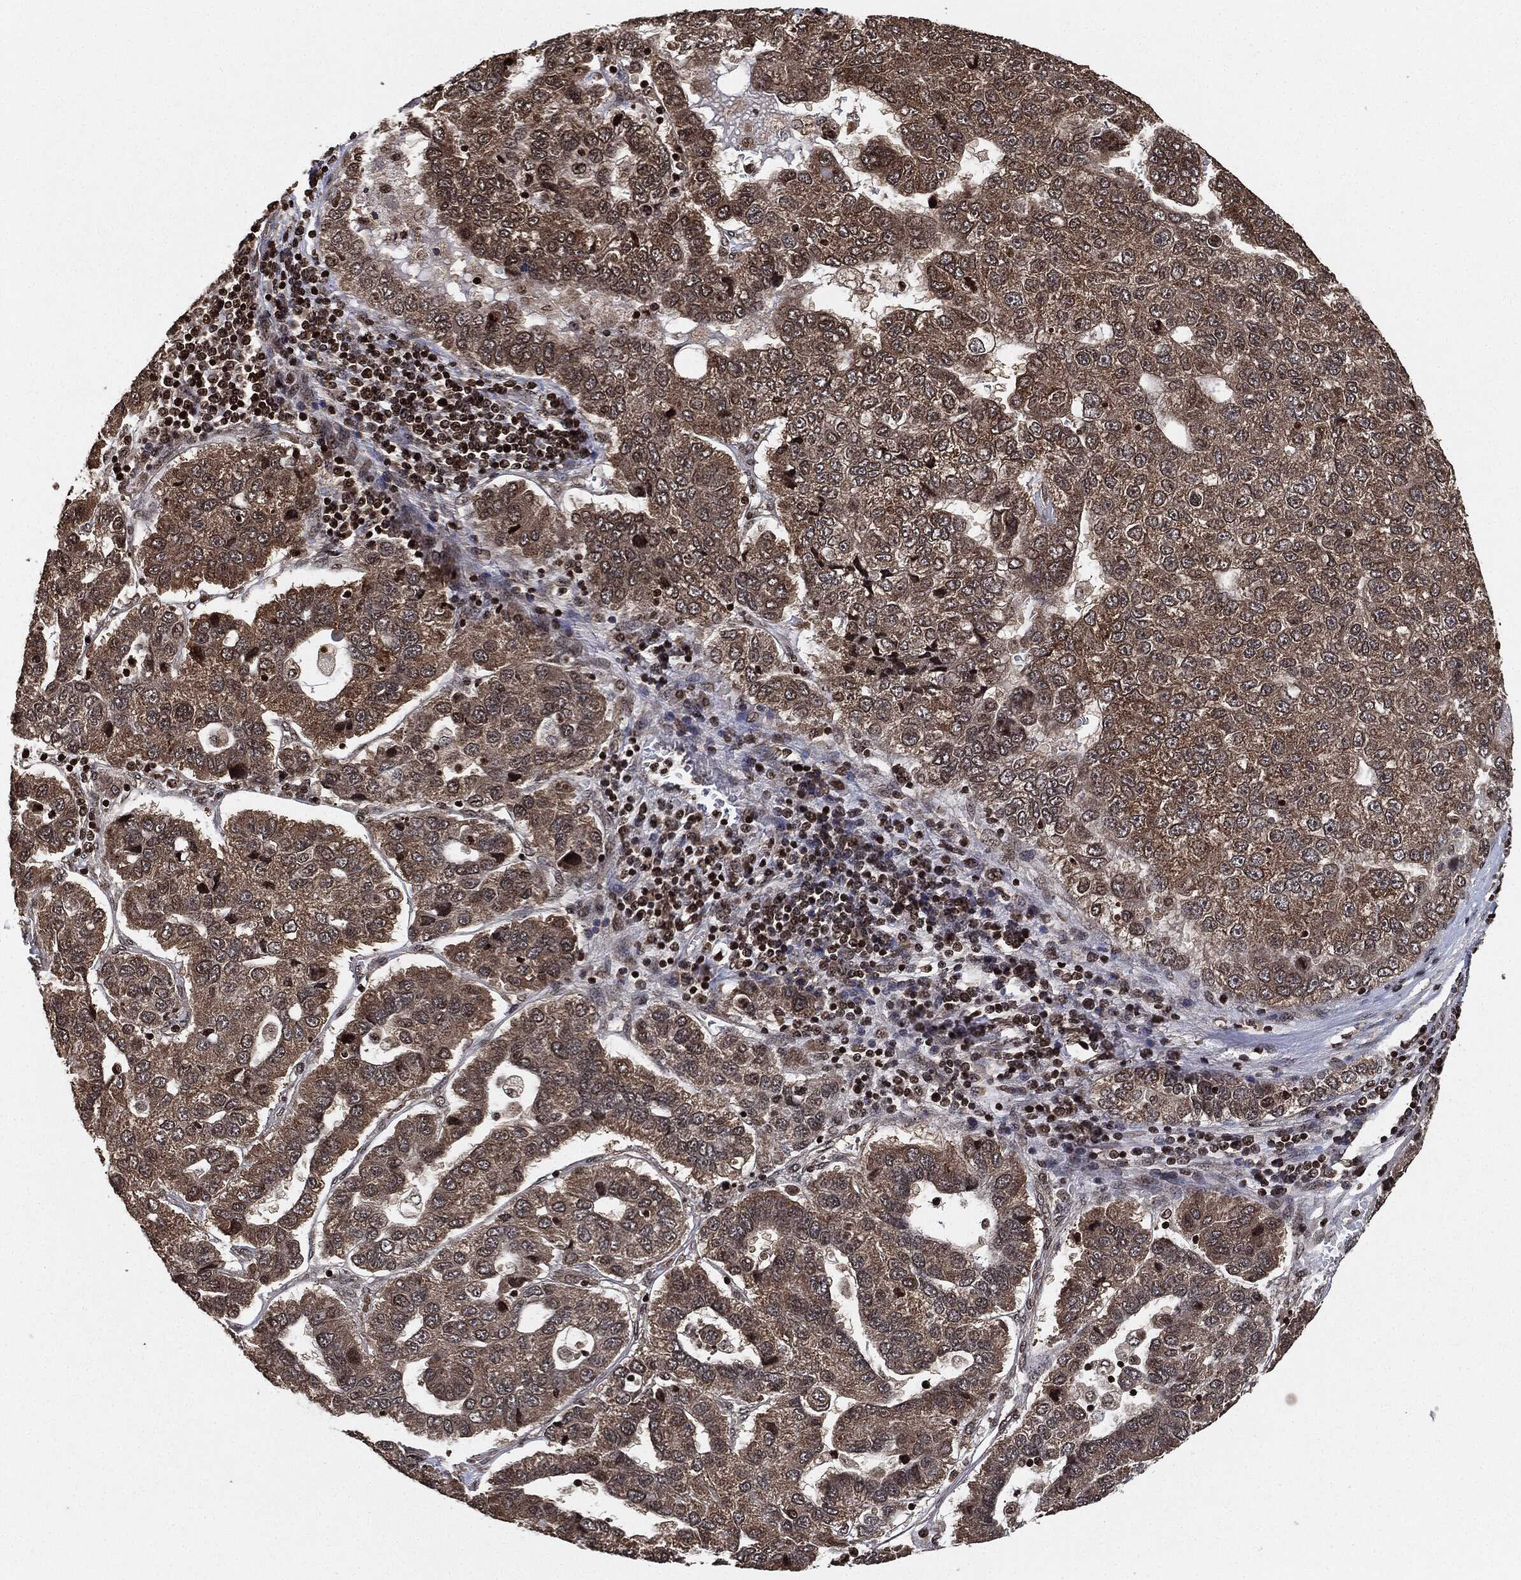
{"staining": {"intensity": "weak", "quantity": ">75%", "location": "cytoplasmic/membranous"}, "tissue": "pancreatic cancer", "cell_type": "Tumor cells", "image_type": "cancer", "snomed": [{"axis": "morphology", "description": "Adenocarcinoma, NOS"}, {"axis": "topography", "description": "Pancreas"}], "caption": "A low amount of weak cytoplasmic/membranous expression is seen in approximately >75% of tumor cells in pancreatic cancer tissue. (Brightfield microscopy of DAB IHC at high magnification).", "gene": "PDK1", "patient": {"sex": "female", "age": 61}}